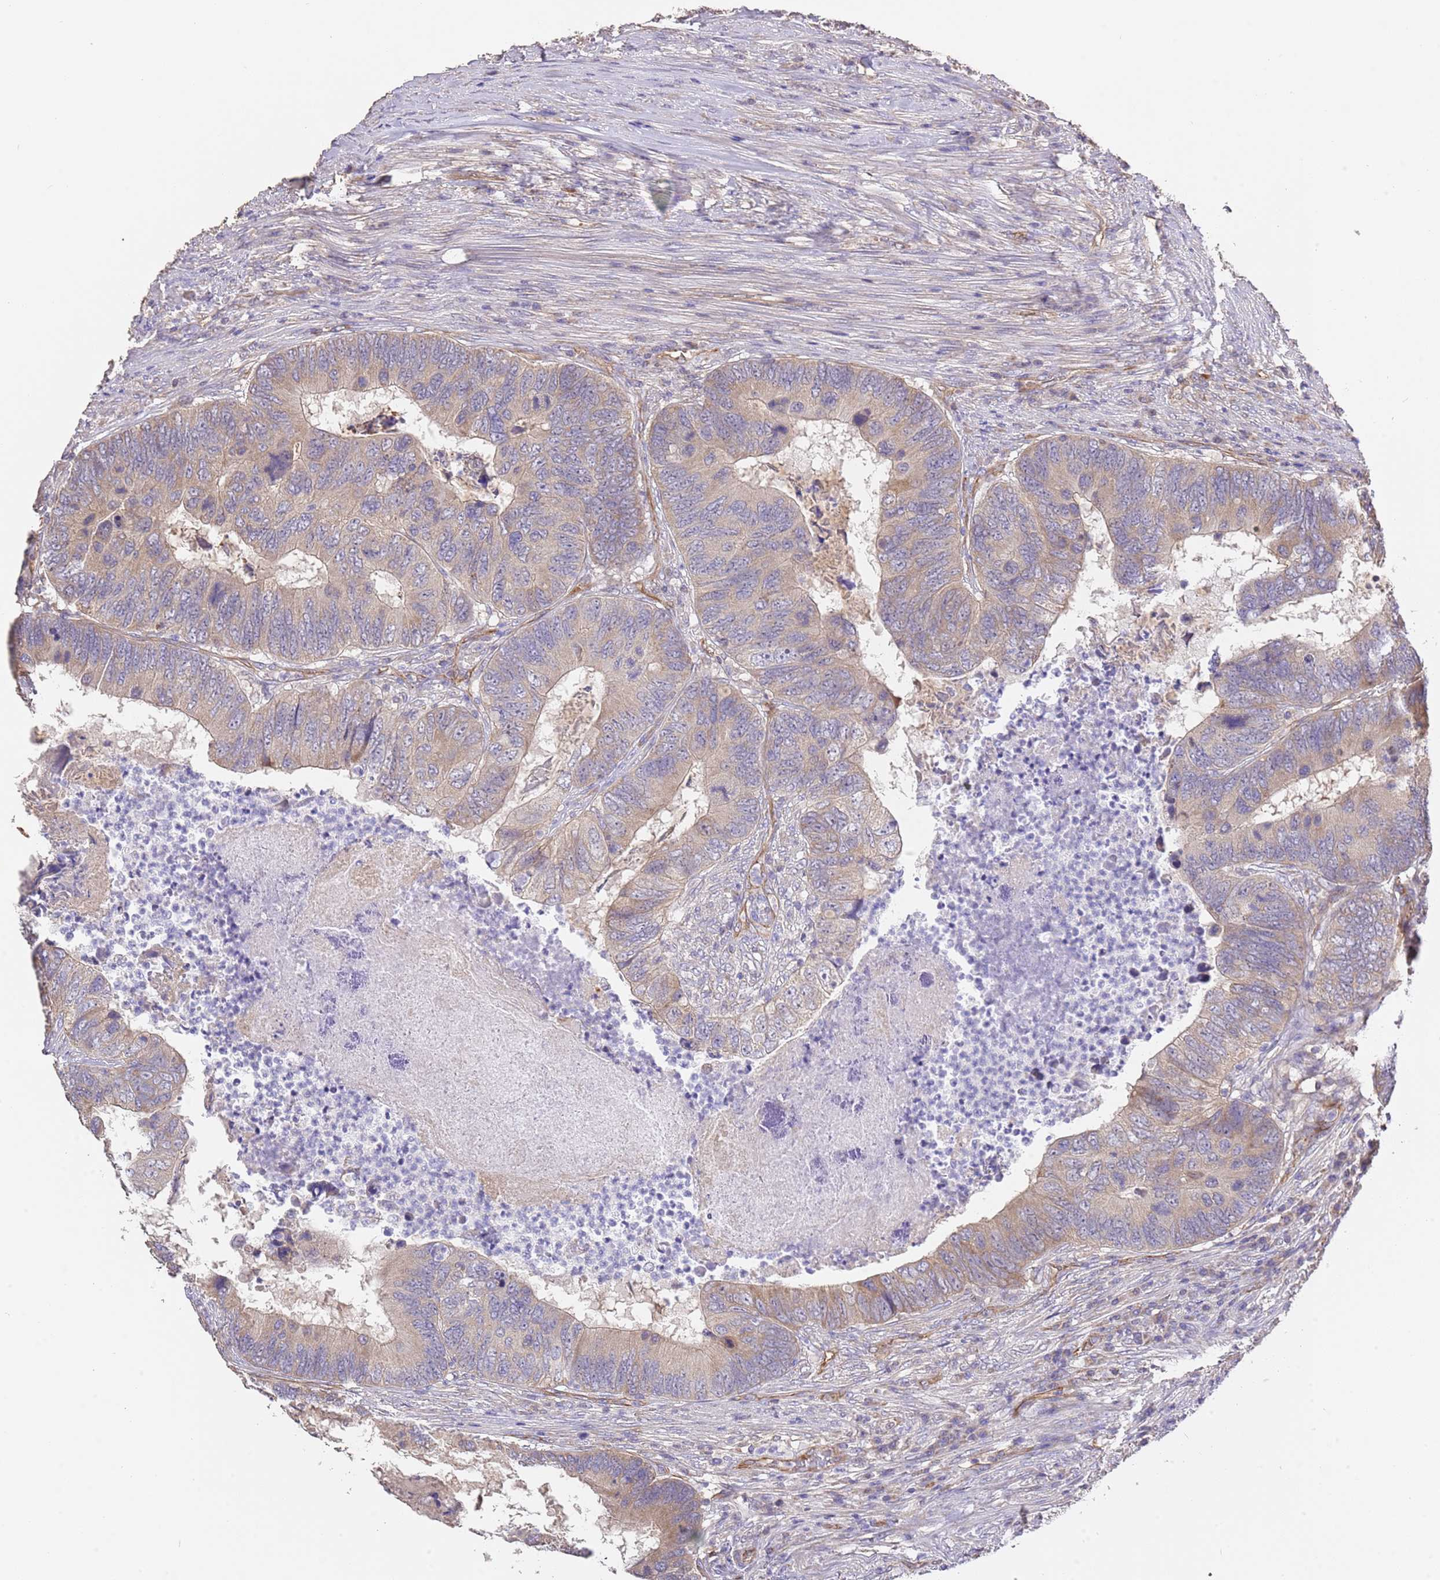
{"staining": {"intensity": "weak", "quantity": ">75%", "location": "cytoplasmic/membranous"}, "tissue": "colorectal cancer", "cell_type": "Tumor cells", "image_type": "cancer", "snomed": [{"axis": "morphology", "description": "Adenocarcinoma, NOS"}, {"axis": "topography", "description": "Colon"}], "caption": "A photomicrograph showing weak cytoplasmic/membranous positivity in about >75% of tumor cells in colorectal cancer, as visualized by brown immunohistochemical staining.", "gene": "DOCK9", "patient": {"sex": "female", "age": 67}}